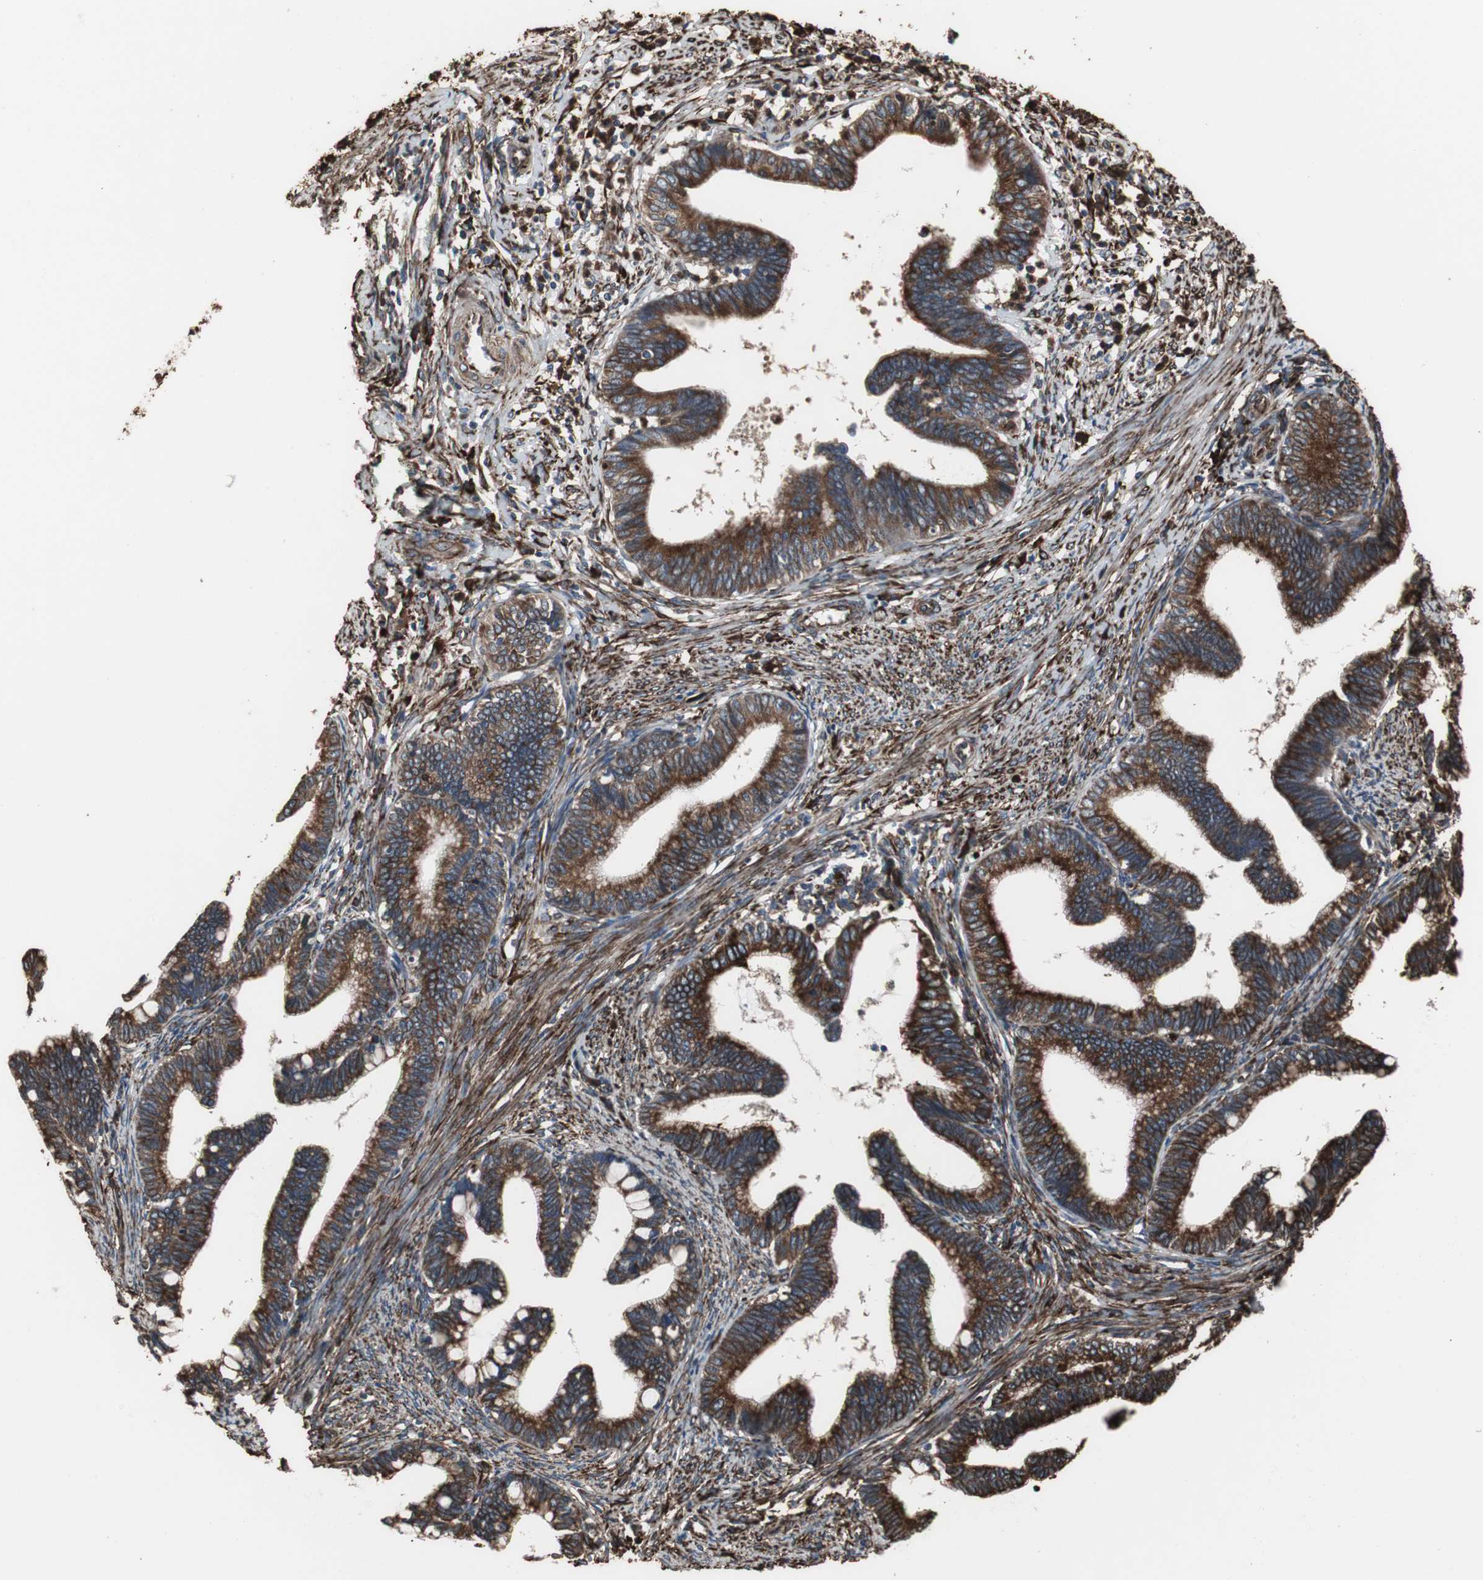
{"staining": {"intensity": "strong", "quantity": ">75%", "location": "cytoplasmic/membranous"}, "tissue": "cervical cancer", "cell_type": "Tumor cells", "image_type": "cancer", "snomed": [{"axis": "morphology", "description": "Adenocarcinoma, NOS"}, {"axis": "topography", "description": "Cervix"}], "caption": "IHC image of neoplastic tissue: human adenocarcinoma (cervical) stained using immunohistochemistry demonstrates high levels of strong protein expression localized specifically in the cytoplasmic/membranous of tumor cells, appearing as a cytoplasmic/membranous brown color.", "gene": "CALU", "patient": {"sex": "female", "age": 36}}